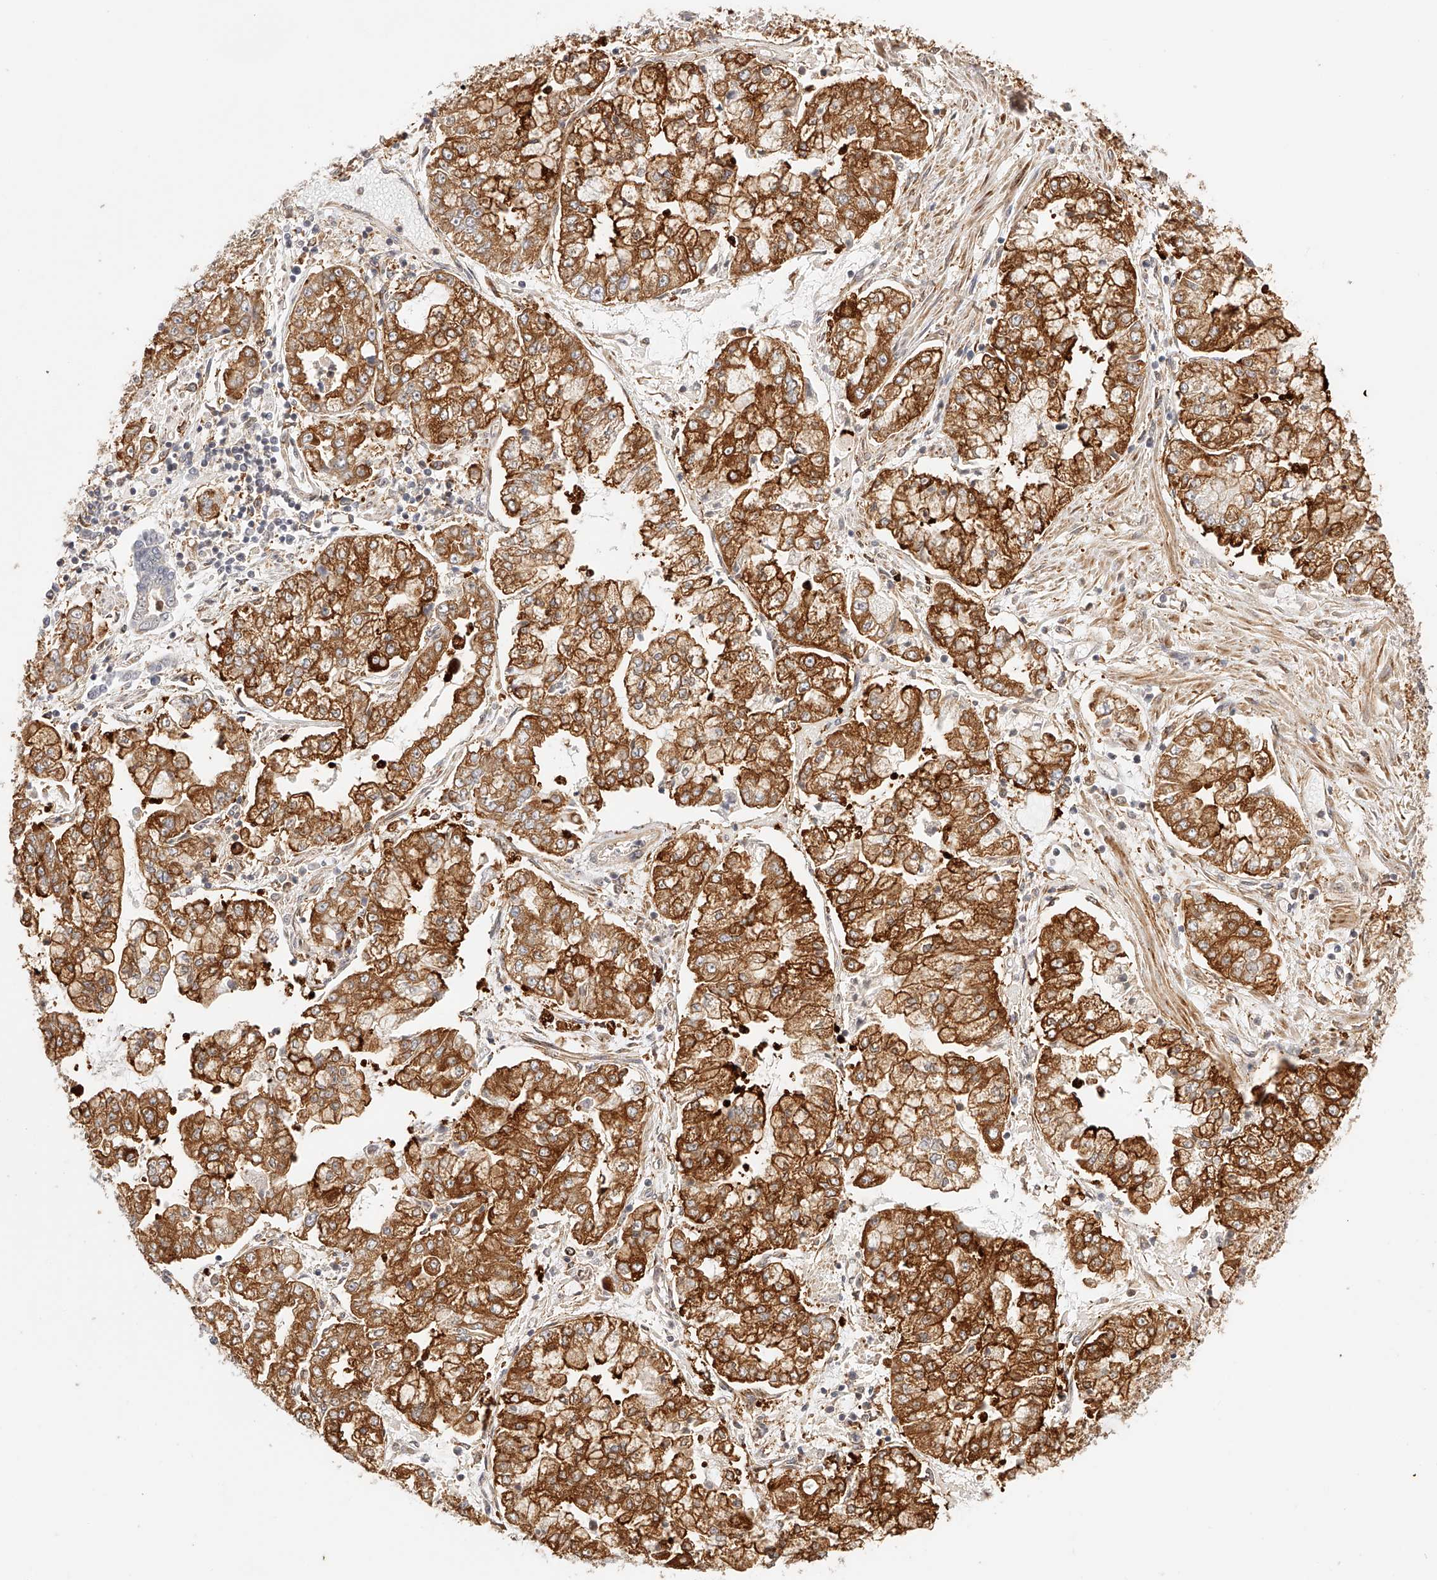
{"staining": {"intensity": "strong", "quantity": ">75%", "location": "cytoplasmic/membranous"}, "tissue": "stomach cancer", "cell_type": "Tumor cells", "image_type": "cancer", "snomed": [{"axis": "morphology", "description": "Adenocarcinoma, NOS"}, {"axis": "topography", "description": "Stomach"}], "caption": "Protein expression analysis of human adenocarcinoma (stomach) reveals strong cytoplasmic/membranous expression in about >75% of tumor cells. (Brightfield microscopy of DAB IHC at high magnification).", "gene": "SYNC", "patient": {"sex": "male", "age": 76}}